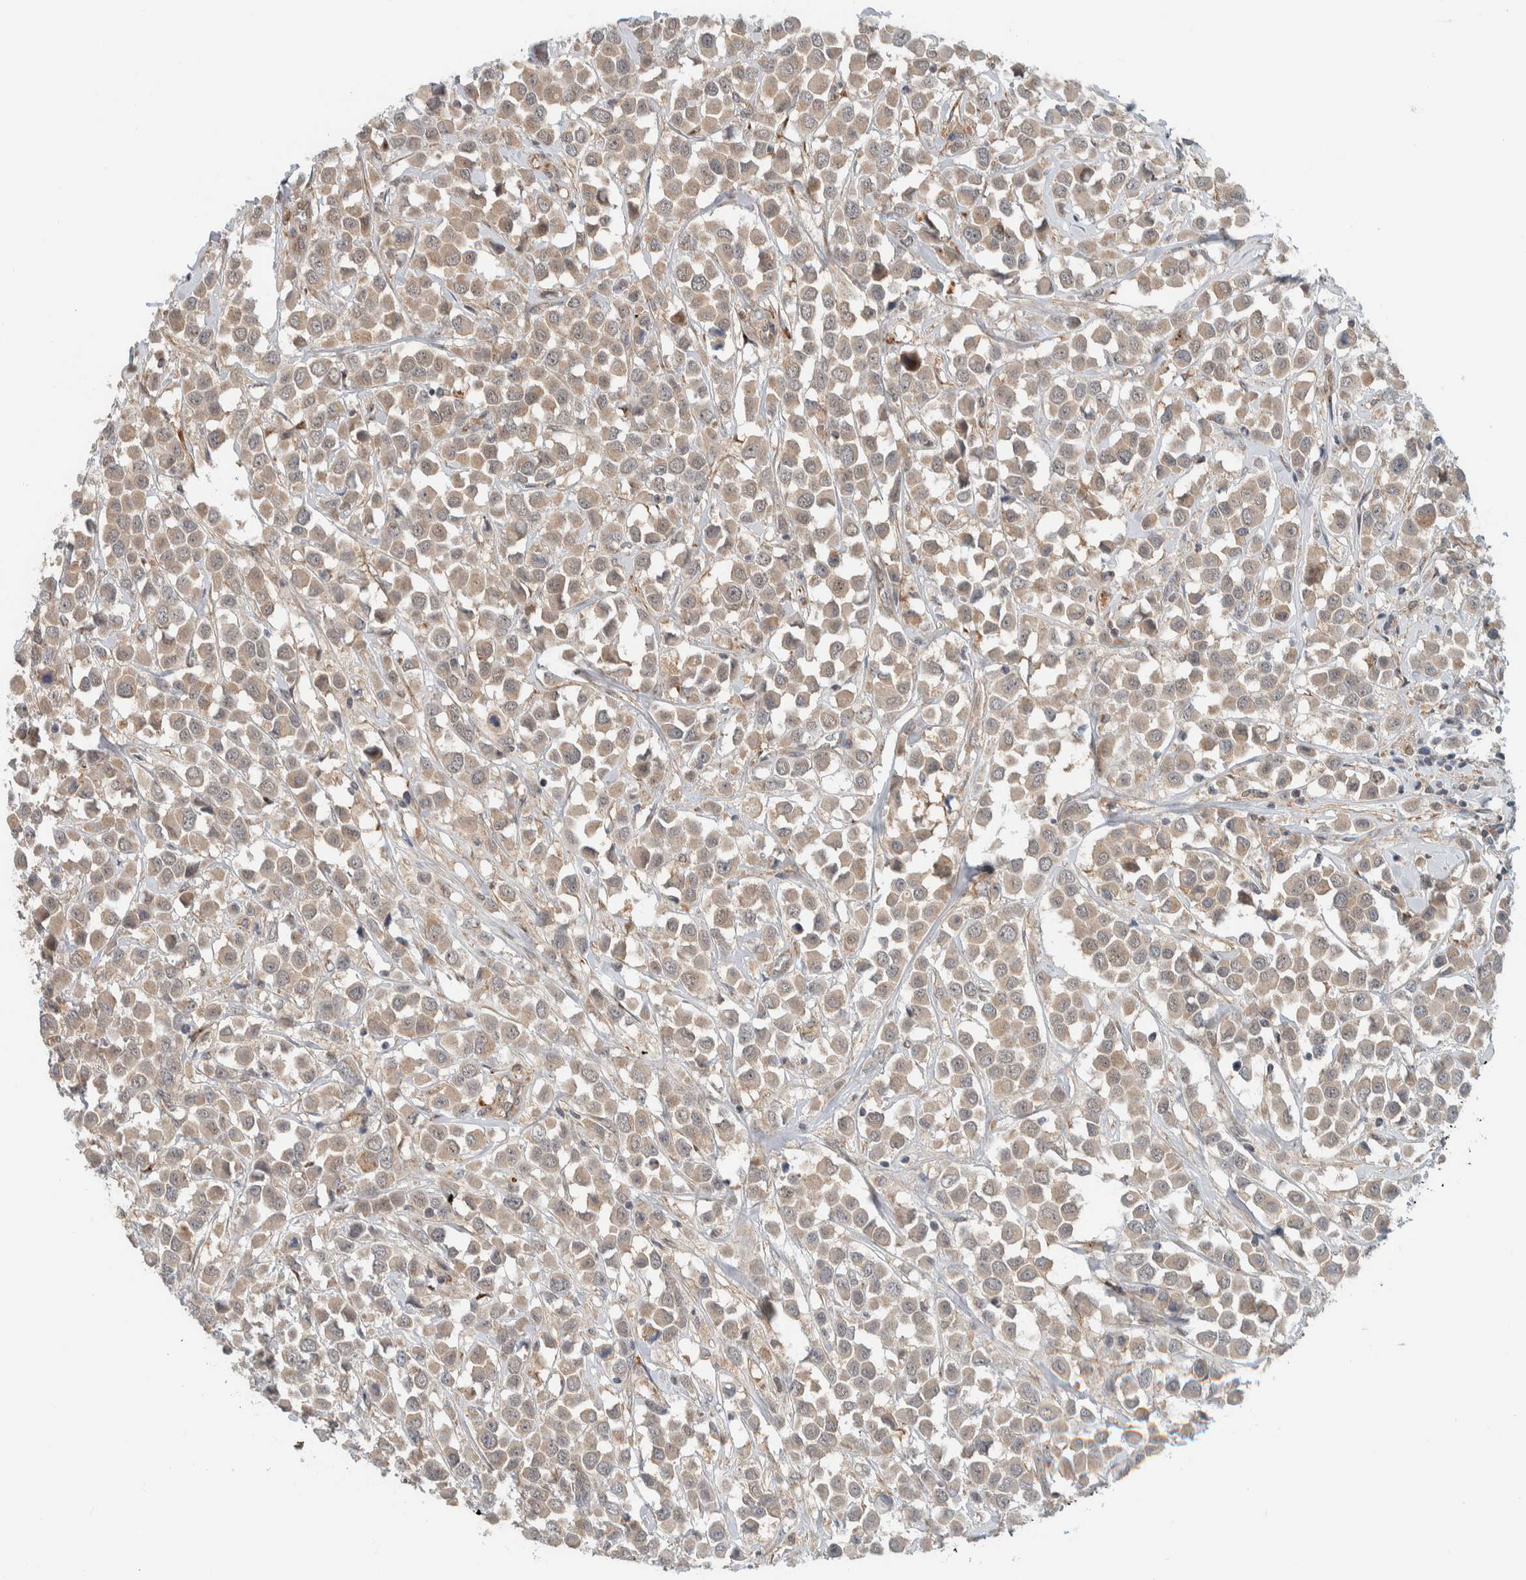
{"staining": {"intensity": "weak", "quantity": ">75%", "location": "cytoplasmic/membranous"}, "tissue": "breast cancer", "cell_type": "Tumor cells", "image_type": "cancer", "snomed": [{"axis": "morphology", "description": "Duct carcinoma"}, {"axis": "topography", "description": "Breast"}], "caption": "Protein analysis of invasive ductal carcinoma (breast) tissue displays weak cytoplasmic/membranous expression in approximately >75% of tumor cells.", "gene": "RERE", "patient": {"sex": "female", "age": 61}}